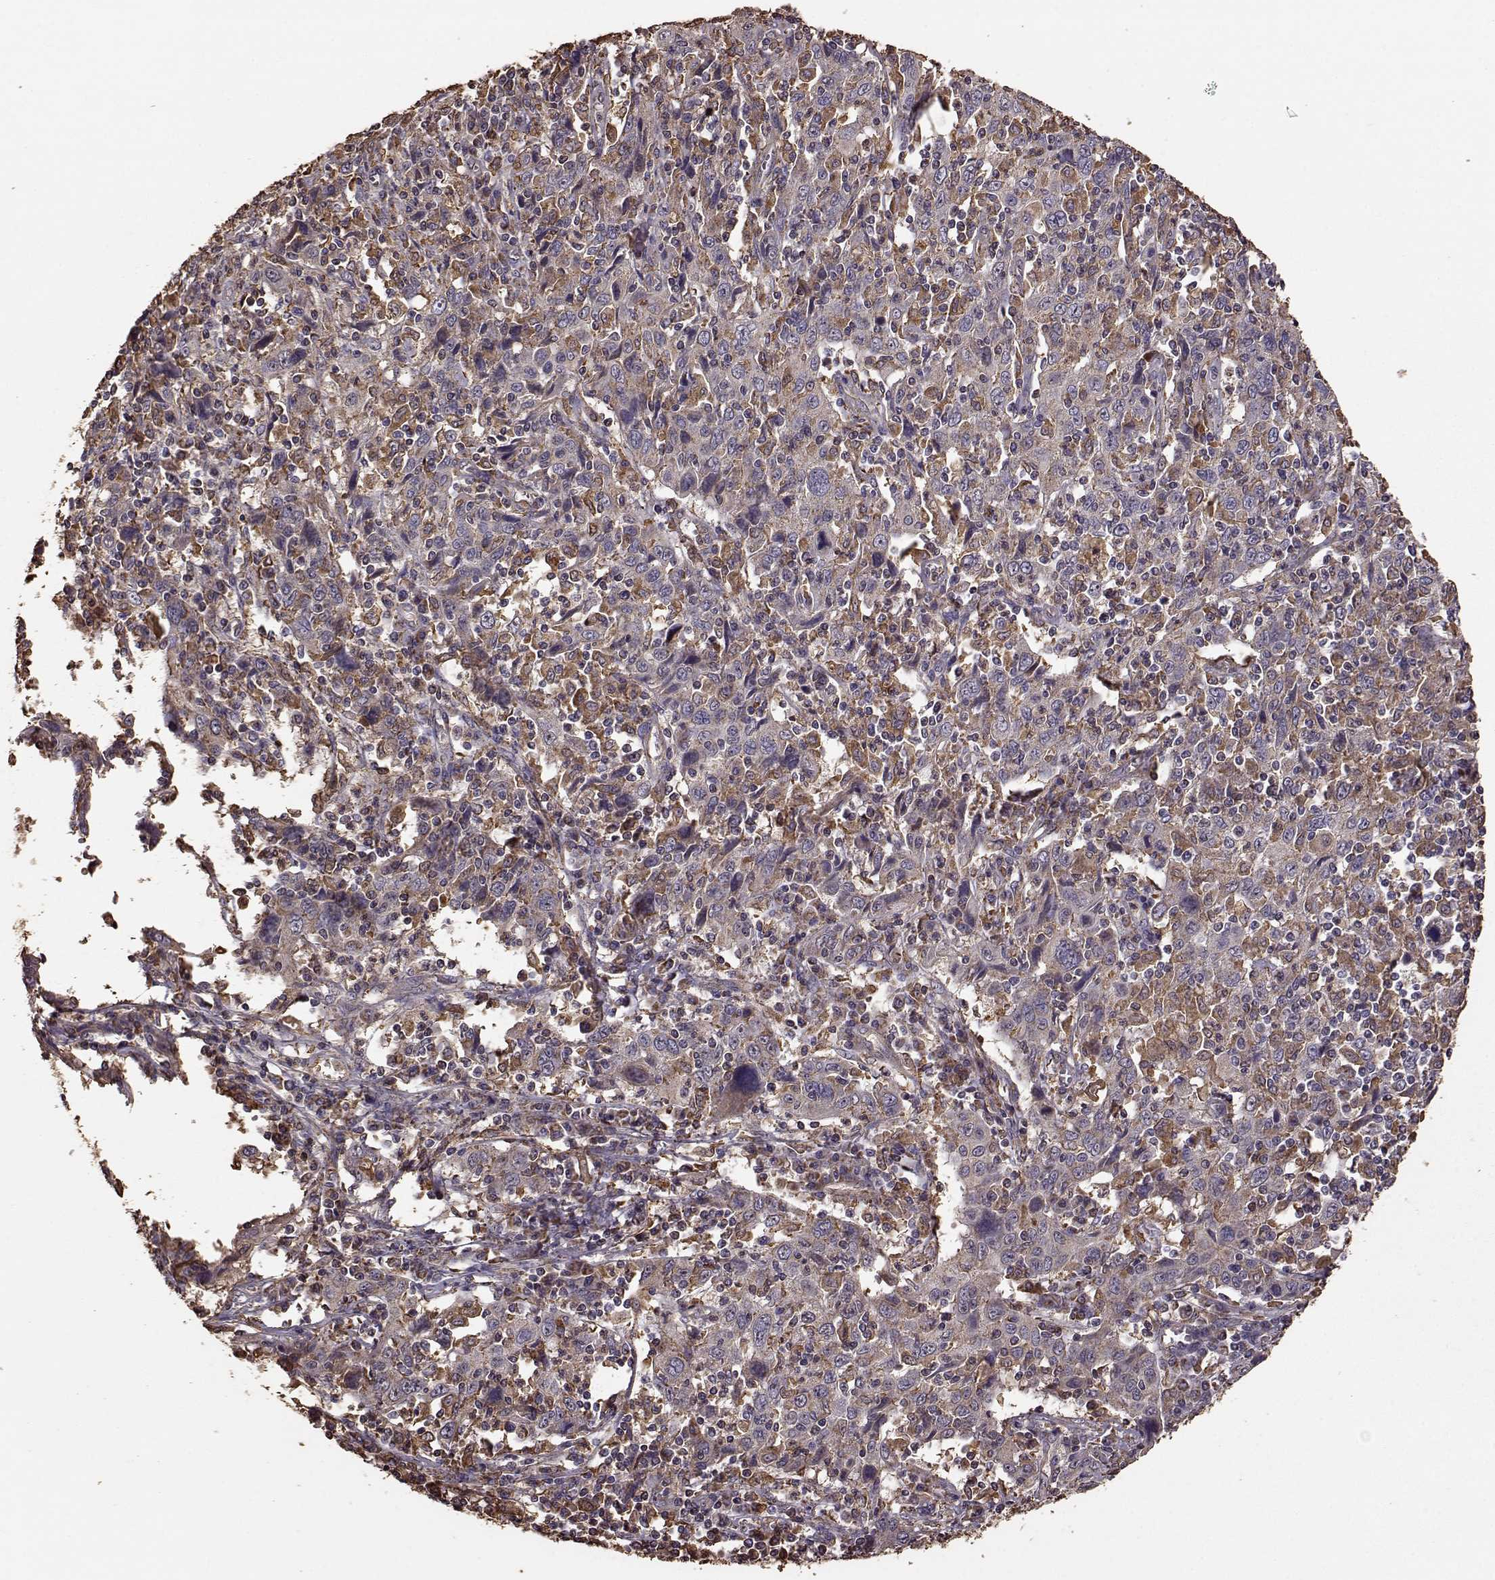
{"staining": {"intensity": "moderate", "quantity": "25%-75%", "location": "cytoplasmic/membranous"}, "tissue": "cervical cancer", "cell_type": "Tumor cells", "image_type": "cancer", "snomed": [{"axis": "morphology", "description": "Squamous cell carcinoma, NOS"}, {"axis": "topography", "description": "Cervix"}], "caption": "The histopathology image exhibits a brown stain indicating the presence of a protein in the cytoplasmic/membranous of tumor cells in cervical cancer (squamous cell carcinoma). The protein of interest is stained brown, and the nuclei are stained in blue (DAB (3,3'-diaminobenzidine) IHC with brightfield microscopy, high magnification).", "gene": "PTGES2", "patient": {"sex": "female", "age": 46}}